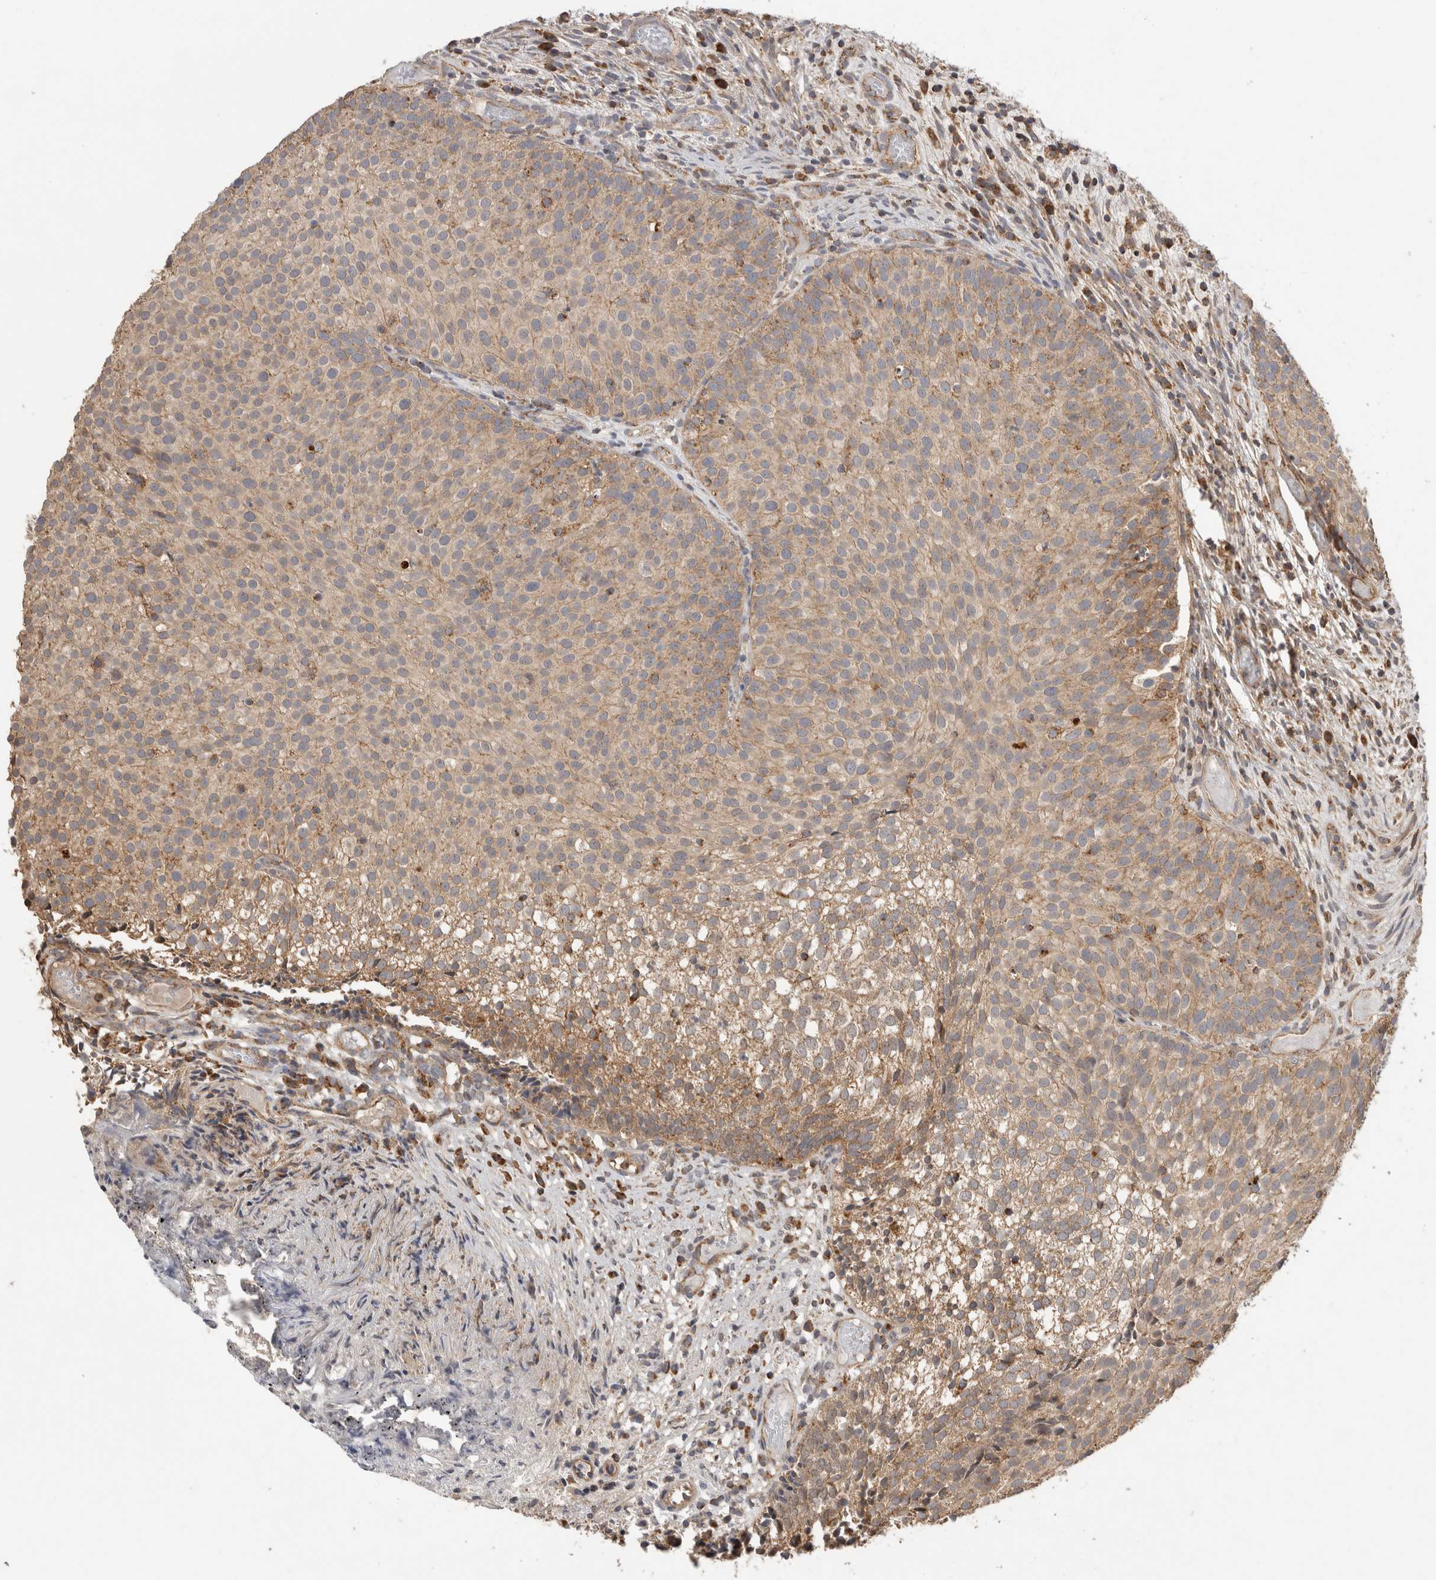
{"staining": {"intensity": "moderate", "quantity": ">75%", "location": "cytoplasmic/membranous"}, "tissue": "urothelial cancer", "cell_type": "Tumor cells", "image_type": "cancer", "snomed": [{"axis": "morphology", "description": "Urothelial carcinoma, Low grade"}, {"axis": "topography", "description": "Urinary bladder"}], "caption": "Tumor cells show medium levels of moderate cytoplasmic/membranous positivity in about >75% of cells in urothelial cancer. (DAB (3,3'-diaminobenzidine) IHC with brightfield microscopy, high magnification).", "gene": "IMMP2L", "patient": {"sex": "male", "age": 86}}